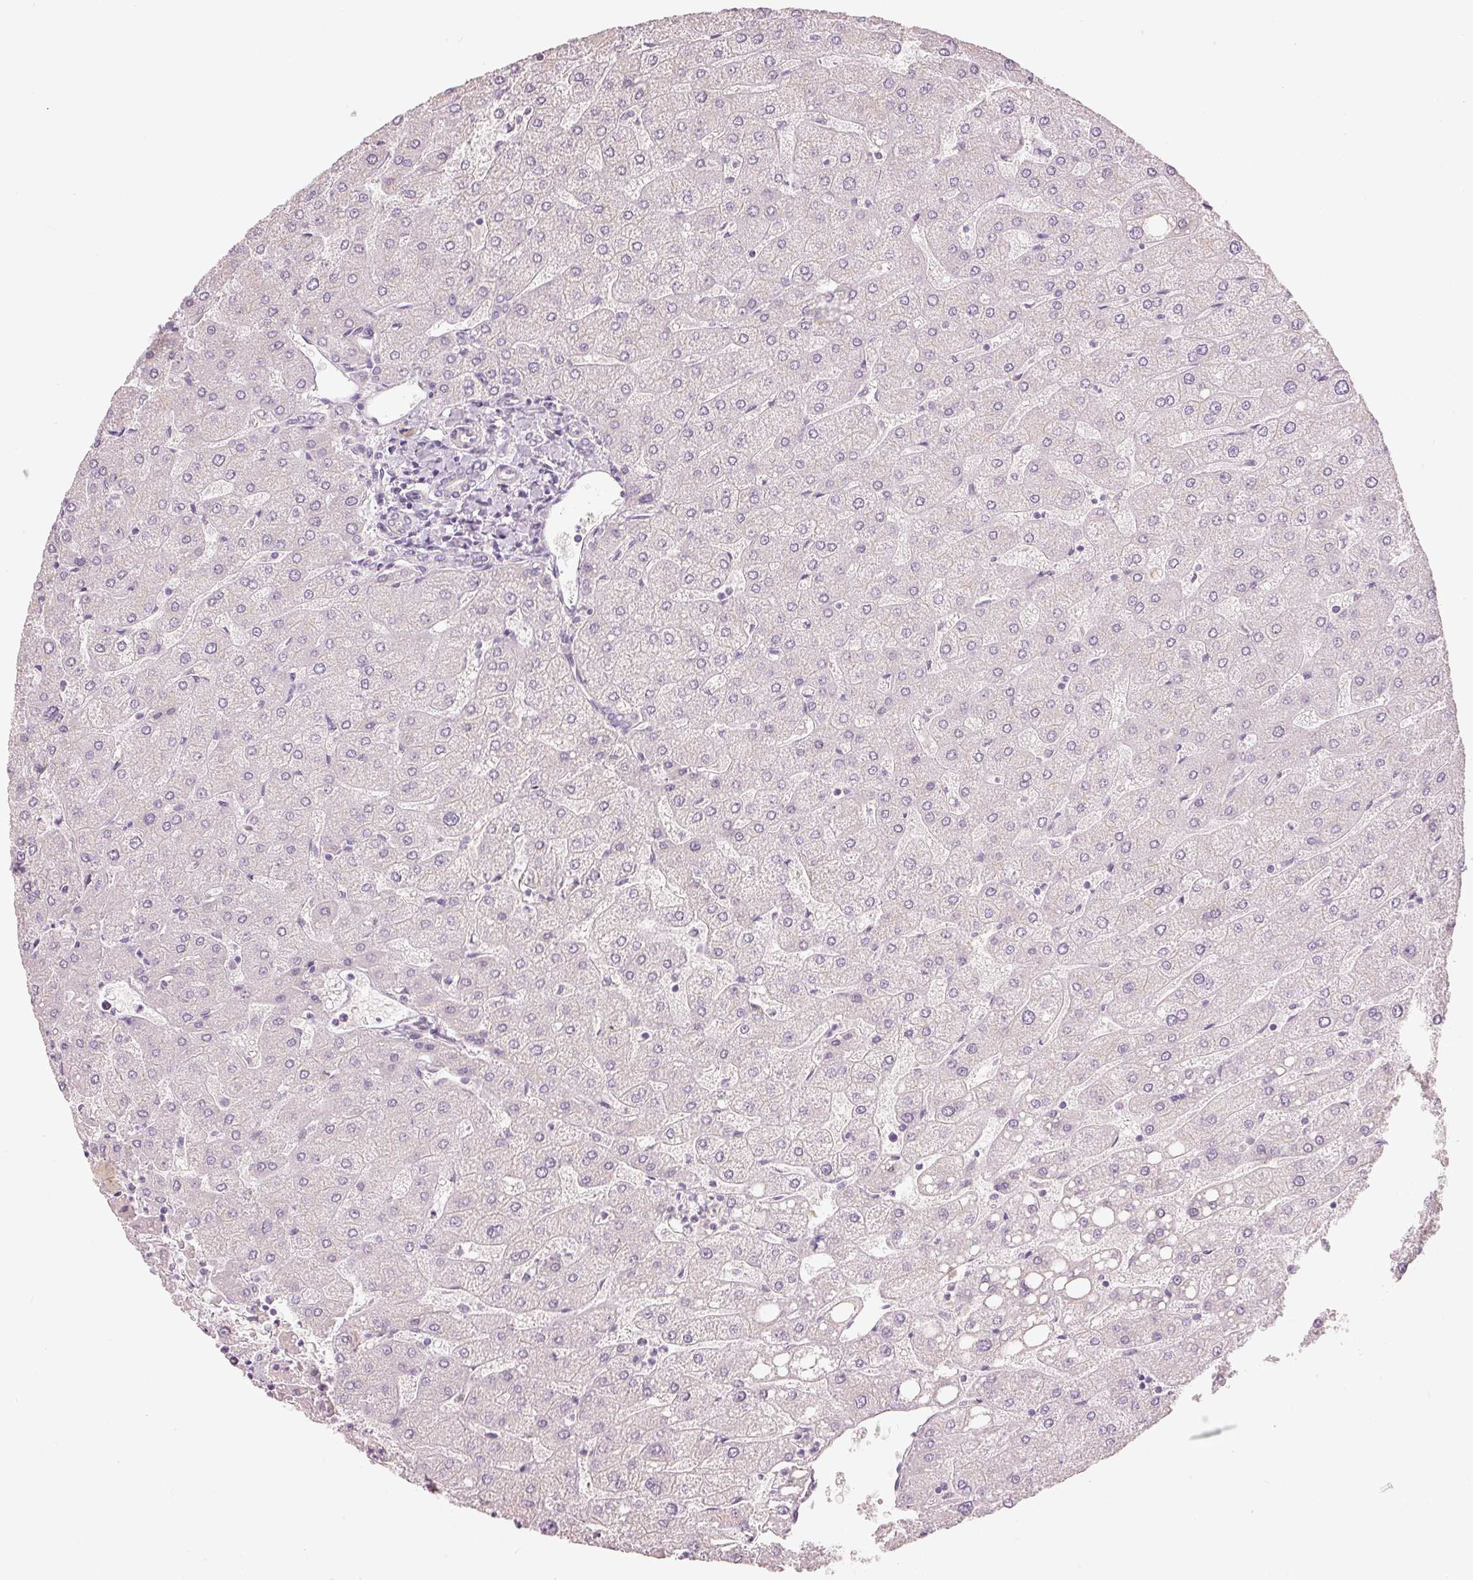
{"staining": {"intensity": "negative", "quantity": "none", "location": "none"}, "tissue": "liver", "cell_type": "Cholangiocytes", "image_type": "normal", "snomed": [{"axis": "morphology", "description": "Normal tissue, NOS"}, {"axis": "topography", "description": "Liver"}], "caption": "Protein analysis of benign liver reveals no significant positivity in cholangiocytes.", "gene": "OSR2", "patient": {"sex": "male", "age": 67}}